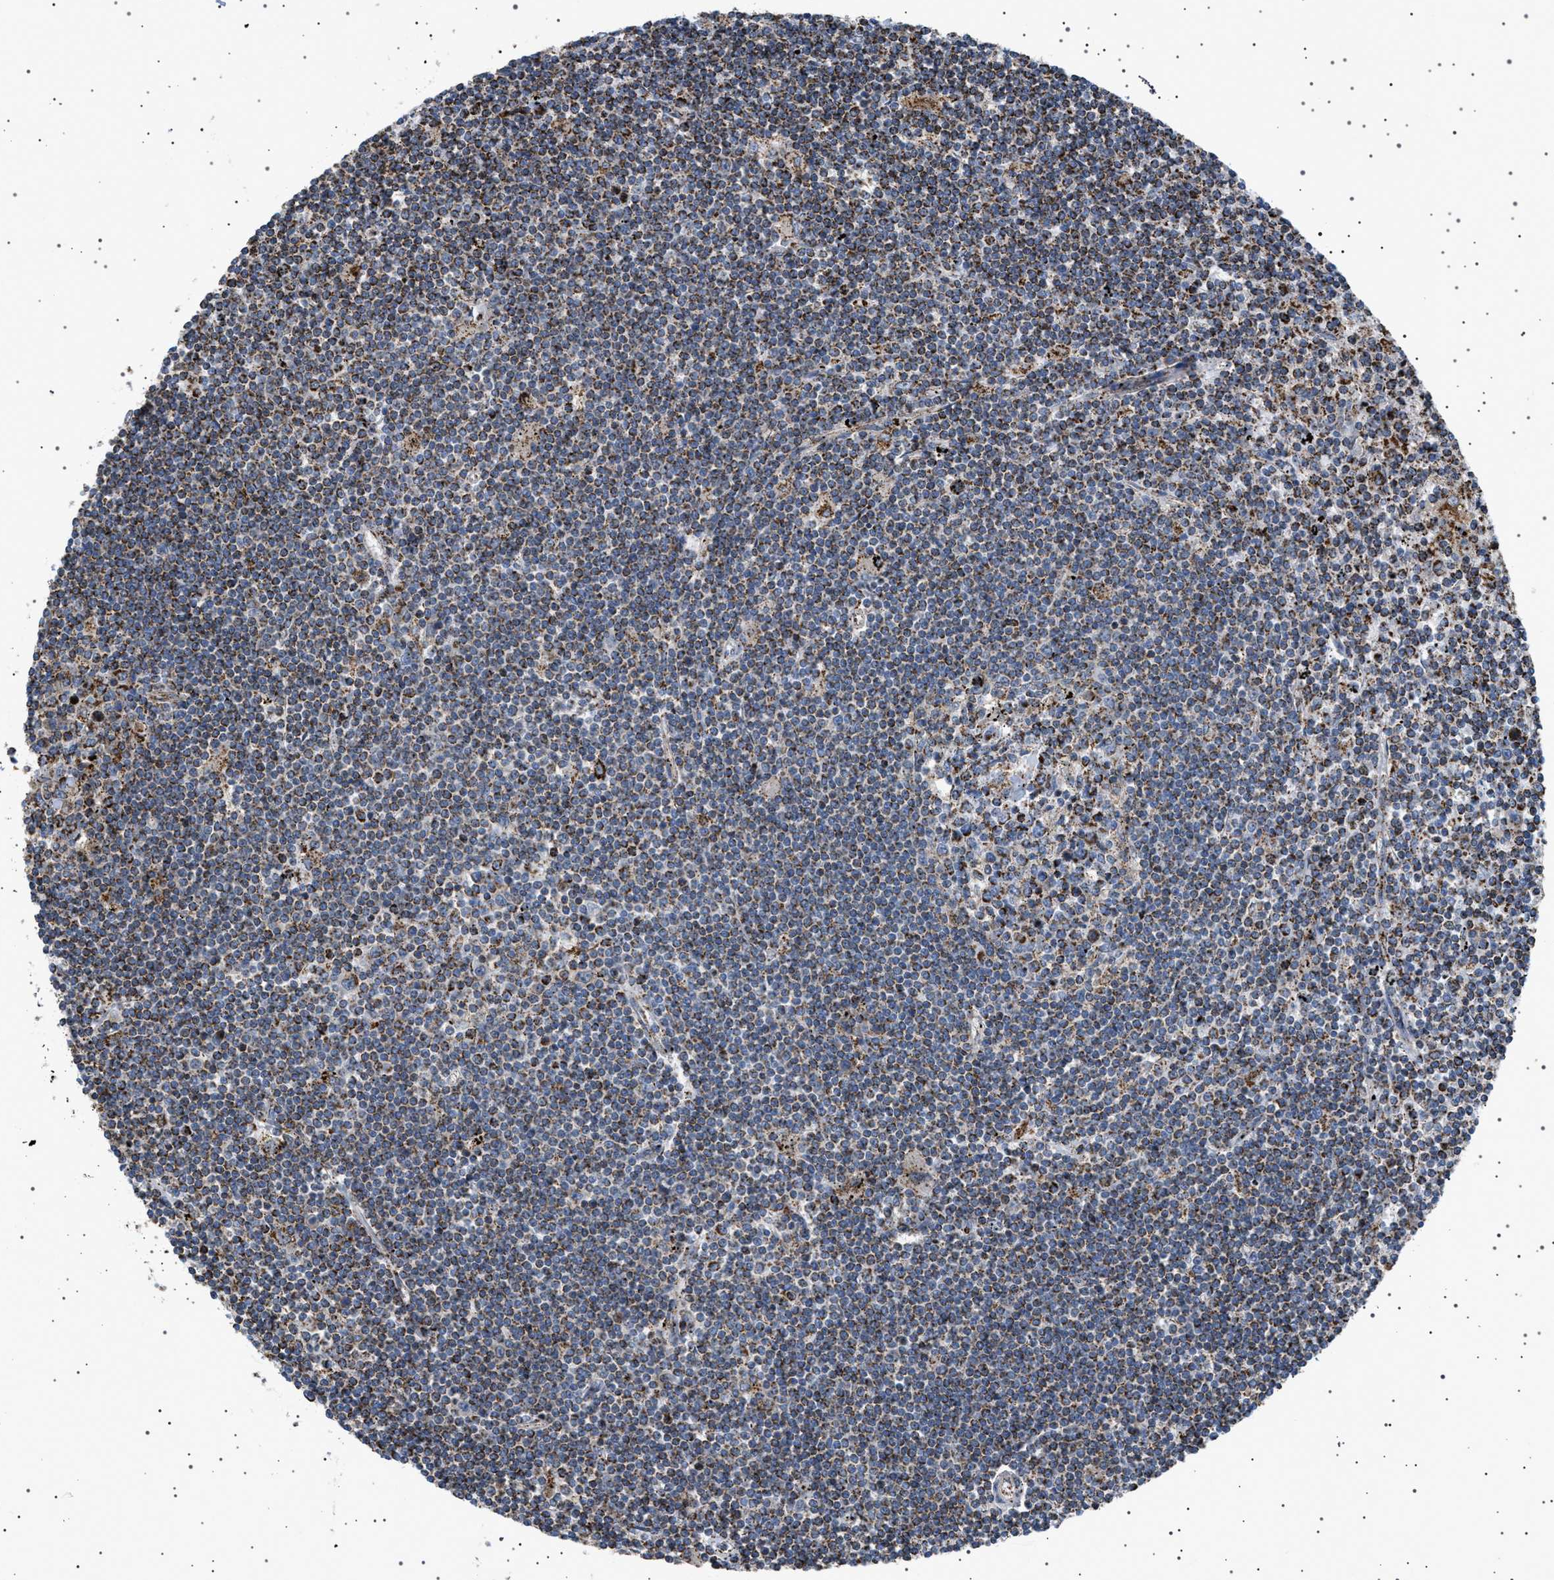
{"staining": {"intensity": "strong", "quantity": "25%-75%", "location": "cytoplasmic/membranous"}, "tissue": "lymphoma", "cell_type": "Tumor cells", "image_type": "cancer", "snomed": [{"axis": "morphology", "description": "Malignant lymphoma, non-Hodgkin's type, Low grade"}, {"axis": "topography", "description": "Spleen"}], "caption": "Human malignant lymphoma, non-Hodgkin's type (low-grade) stained for a protein (brown) demonstrates strong cytoplasmic/membranous positive positivity in about 25%-75% of tumor cells.", "gene": "UBXN8", "patient": {"sex": "male", "age": 76}}